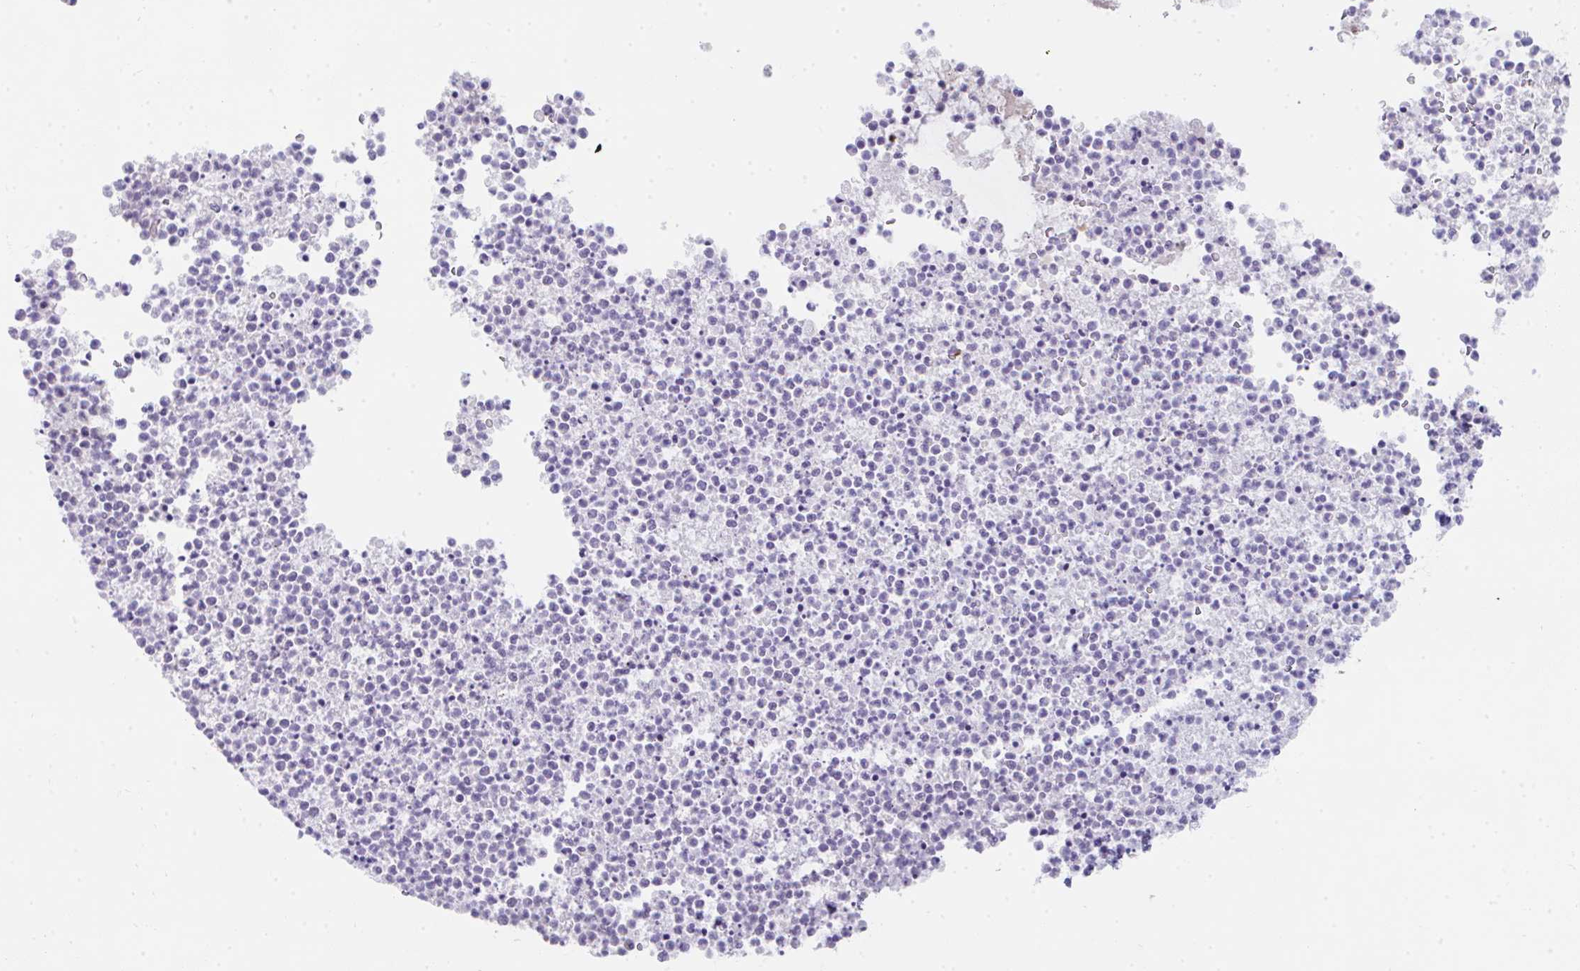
{"staining": {"intensity": "moderate", "quantity": "25%-75%", "location": "cytoplasmic/membranous"}, "tissue": "bronchus", "cell_type": "Respiratory epithelial cells", "image_type": "normal", "snomed": [{"axis": "morphology", "description": "Normal tissue, NOS"}, {"axis": "topography", "description": "Cartilage tissue"}, {"axis": "topography", "description": "Bronchus"}], "caption": "Bronchus stained for a protein reveals moderate cytoplasmic/membranous positivity in respiratory epithelial cells. The protein of interest is shown in brown color, while the nuclei are stained blue.", "gene": "TTC30A", "patient": {"sex": "male", "age": 56}}